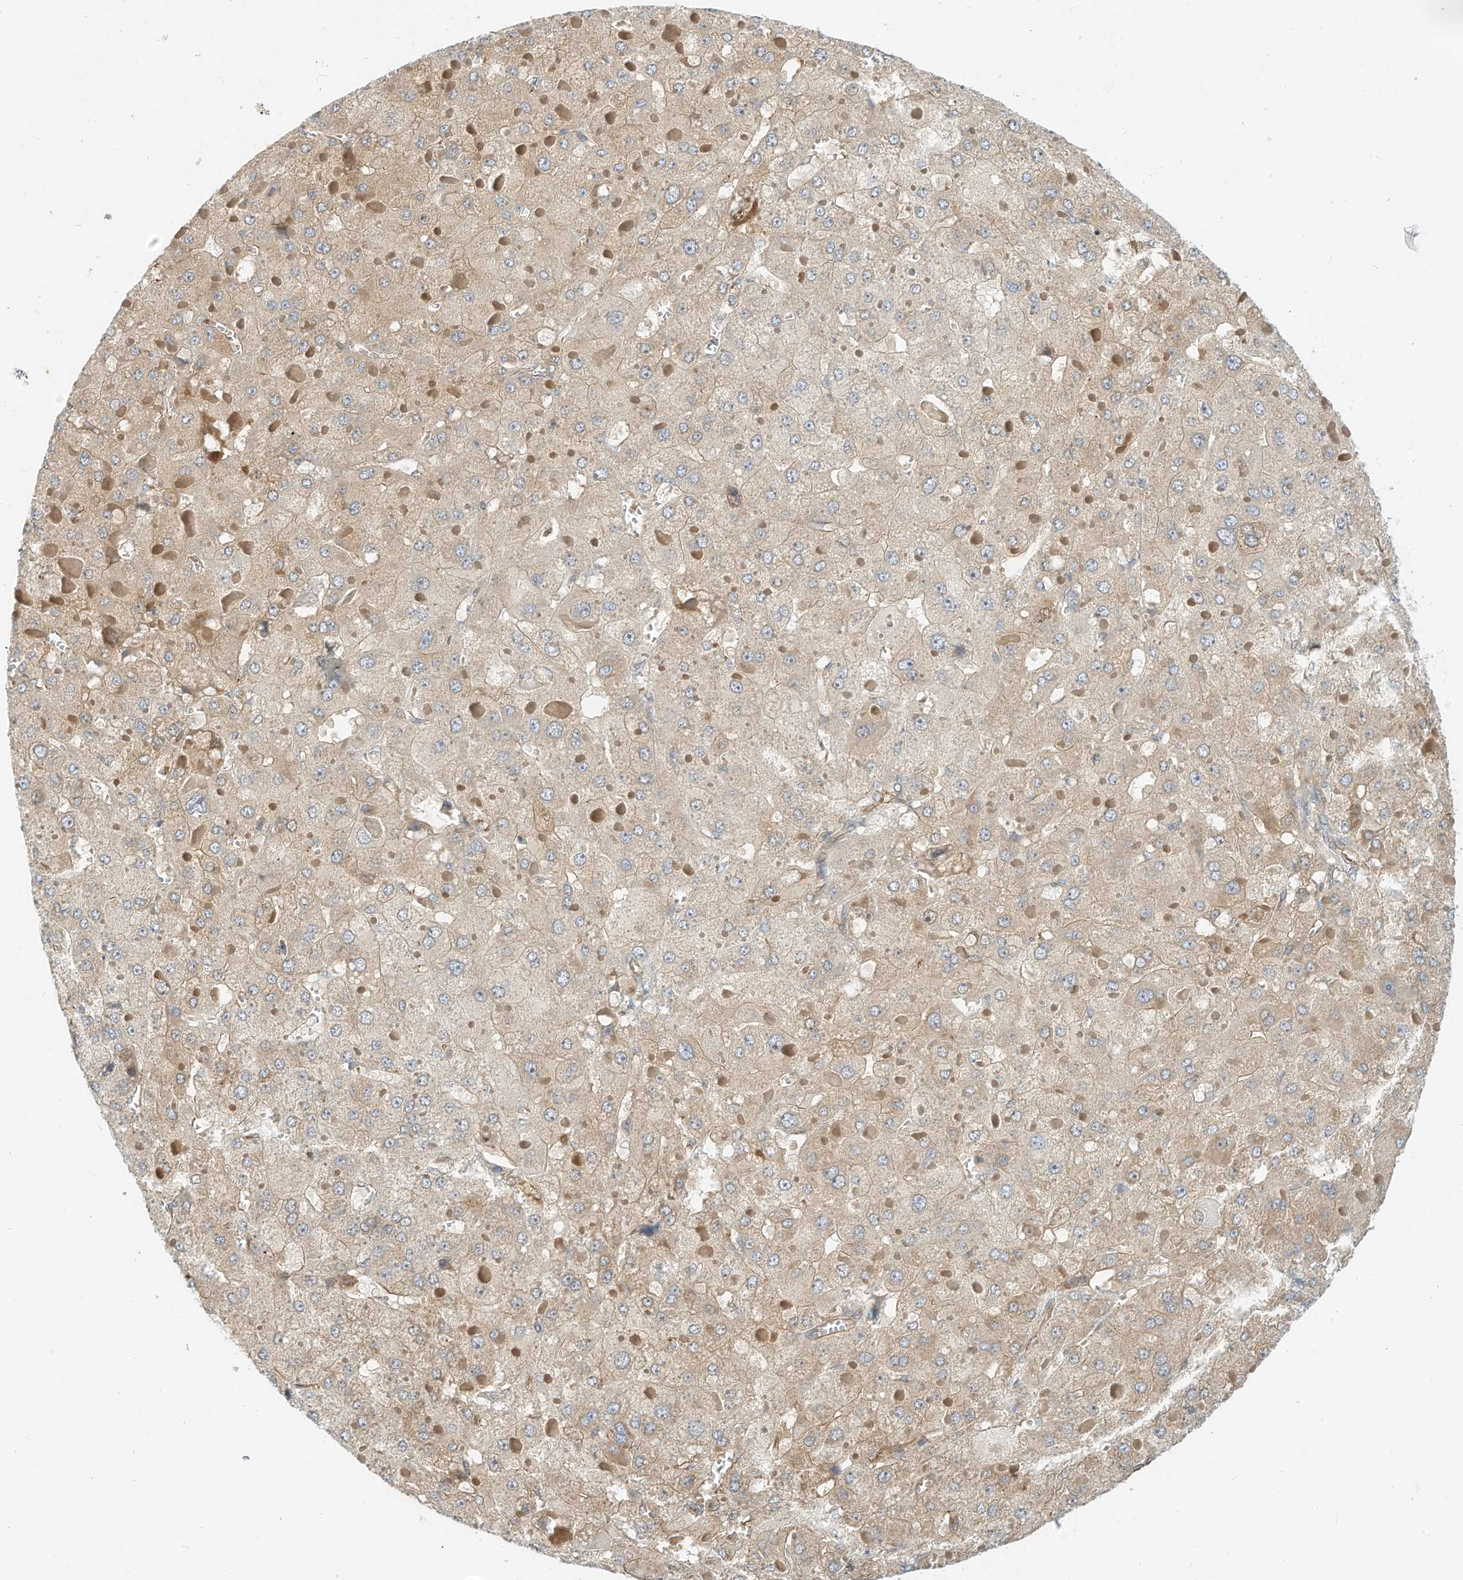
{"staining": {"intensity": "weak", "quantity": ">75%", "location": "cytoplasmic/membranous"}, "tissue": "liver cancer", "cell_type": "Tumor cells", "image_type": "cancer", "snomed": [{"axis": "morphology", "description": "Carcinoma, Hepatocellular, NOS"}, {"axis": "topography", "description": "Liver"}], "caption": "IHC image of human liver cancer (hepatocellular carcinoma) stained for a protein (brown), which displays low levels of weak cytoplasmic/membranous staining in about >75% of tumor cells.", "gene": "OFD1", "patient": {"sex": "female", "age": 73}}